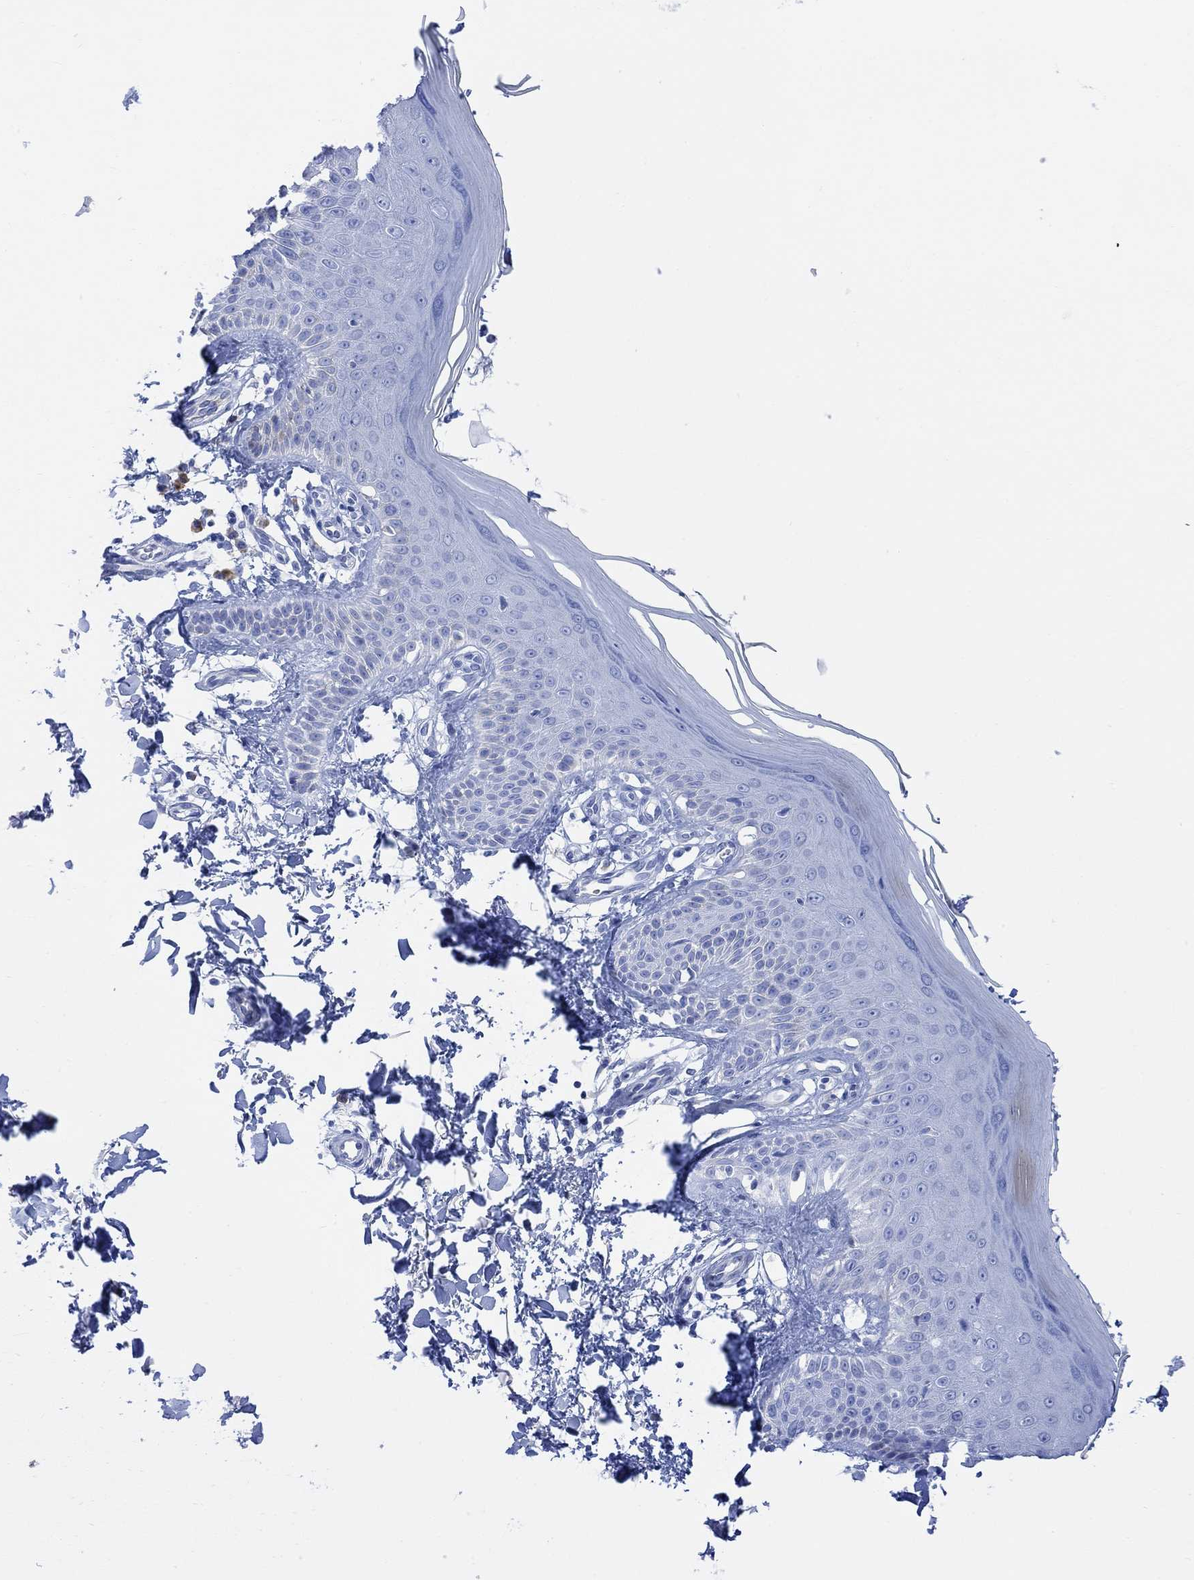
{"staining": {"intensity": "negative", "quantity": "none", "location": "none"}, "tissue": "skin", "cell_type": "Fibroblasts", "image_type": "normal", "snomed": [{"axis": "morphology", "description": "Normal tissue, NOS"}, {"axis": "morphology", "description": "Inflammation, NOS"}, {"axis": "morphology", "description": "Fibrosis, NOS"}, {"axis": "topography", "description": "Skin"}], "caption": "Immunohistochemistry (IHC) photomicrograph of unremarkable skin stained for a protein (brown), which demonstrates no positivity in fibroblasts.", "gene": "GNG13", "patient": {"sex": "male", "age": 71}}